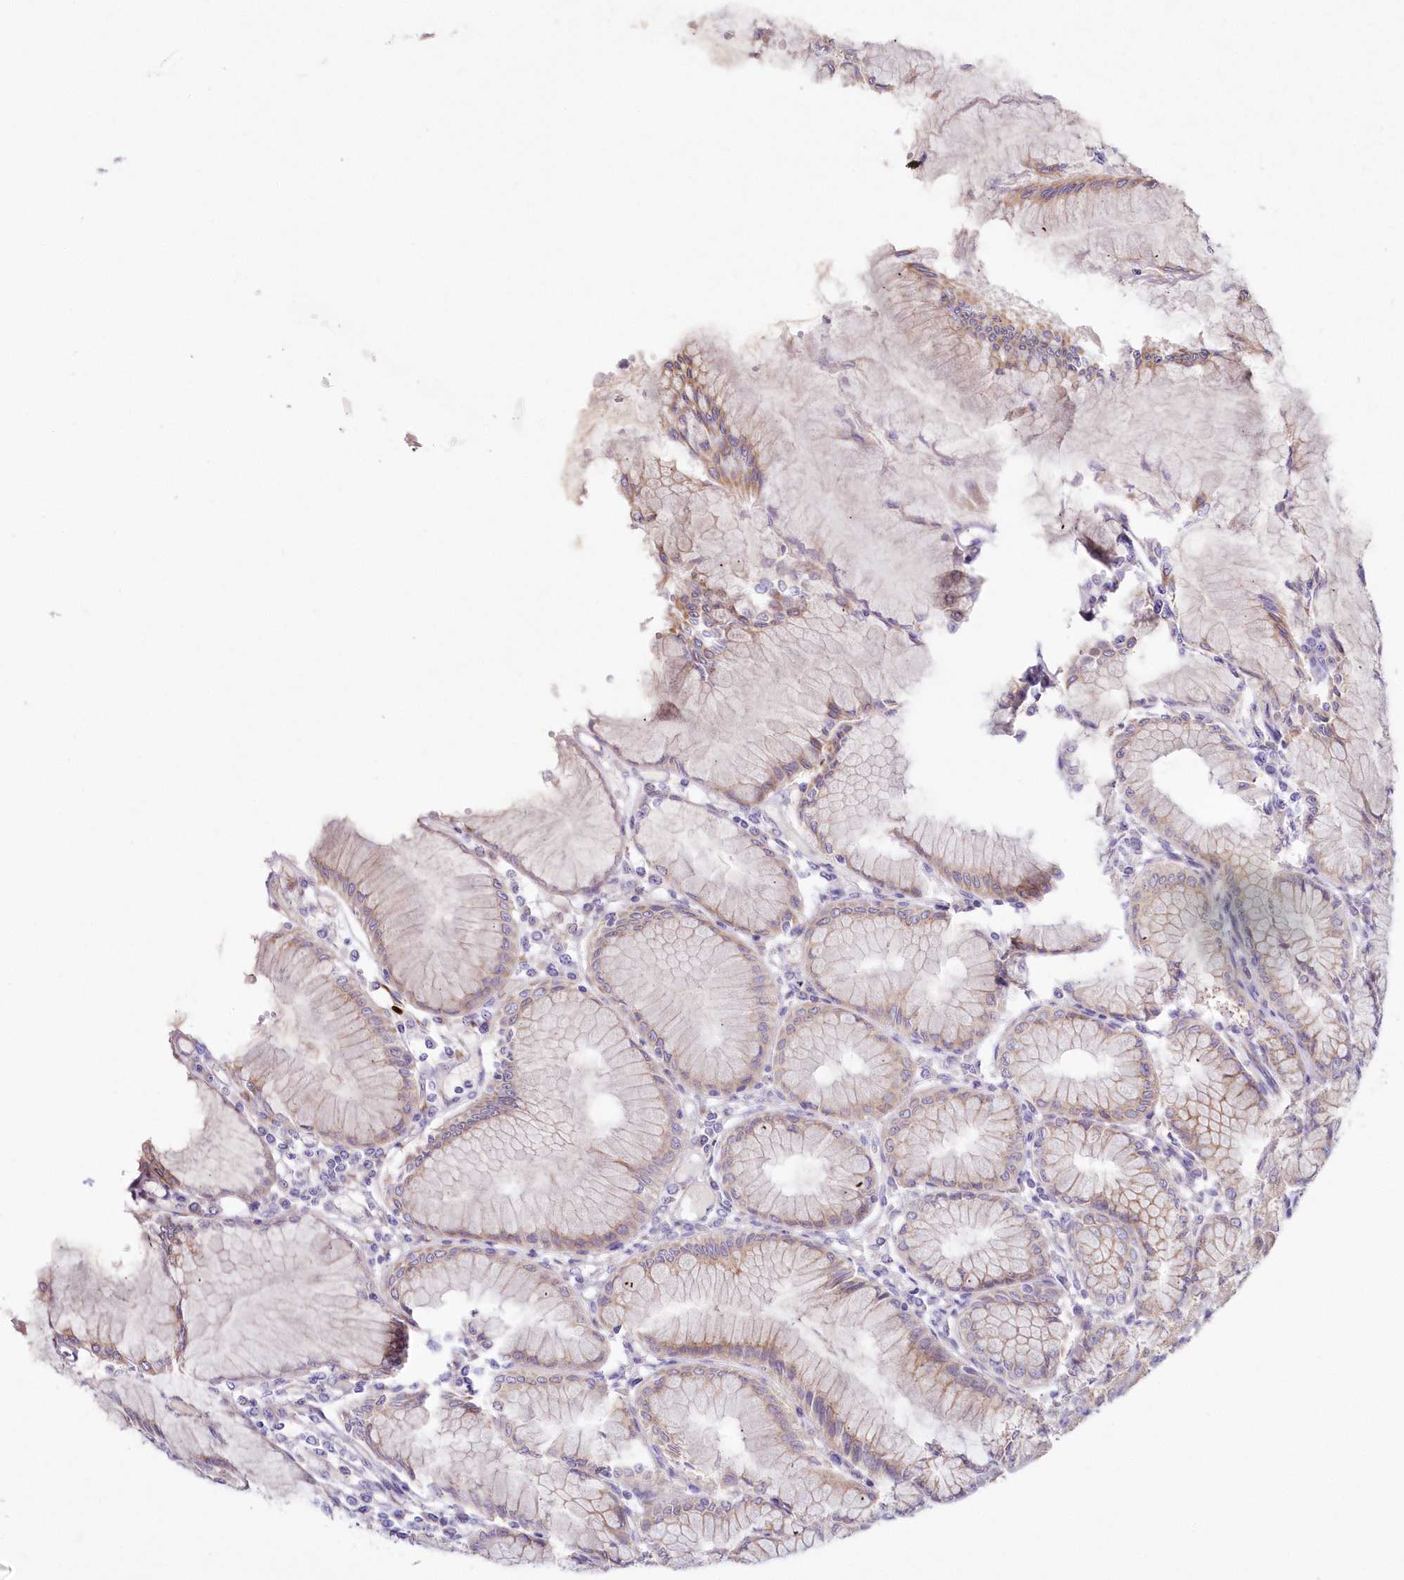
{"staining": {"intensity": "strong", "quantity": "25%-75%", "location": "cytoplasmic/membranous"}, "tissue": "stomach", "cell_type": "Glandular cells", "image_type": "normal", "snomed": [{"axis": "morphology", "description": "Normal tissue, NOS"}, {"axis": "topography", "description": "Stomach"}], "caption": "The image shows a brown stain indicating the presence of a protein in the cytoplasmic/membranous of glandular cells in stomach. (IHC, brightfield microscopy, high magnification).", "gene": "ARFGEF3", "patient": {"sex": "female", "age": 57}}